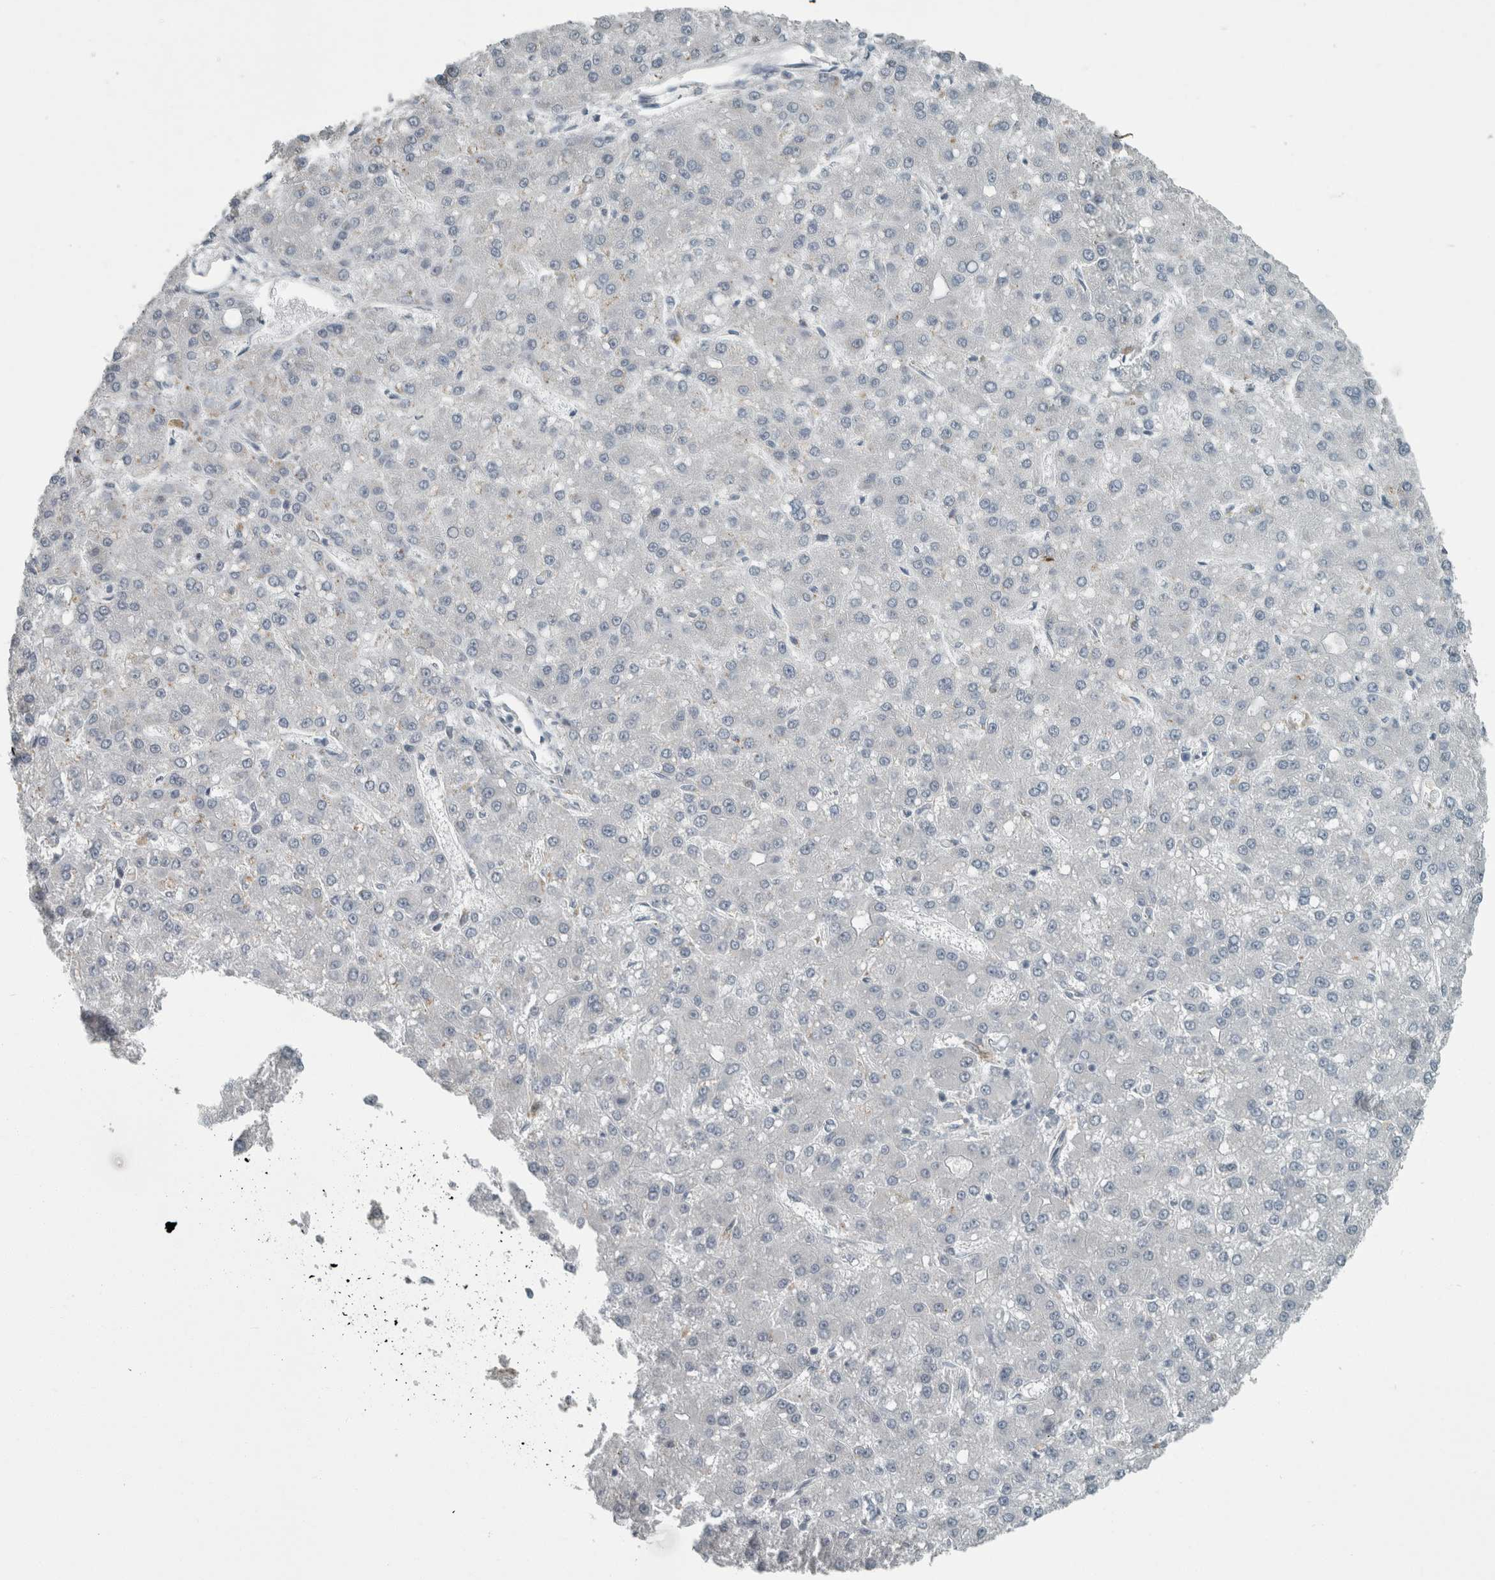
{"staining": {"intensity": "negative", "quantity": "none", "location": "none"}, "tissue": "liver cancer", "cell_type": "Tumor cells", "image_type": "cancer", "snomed": [{"axis": "morphology", "description": "Carcinoma, Hepatocellular, NOS"}, {"axis": "topography", "description": "Liver"}], "caption": "An image of human hepatocellular carcinoma (liver) is negative for staining in tumor cells. (DAB immunohistochemistry (IHC) with hematoxylin counter stain).", "gene": "KIF1C", "patient": {"sex": "male", "age": 67}}